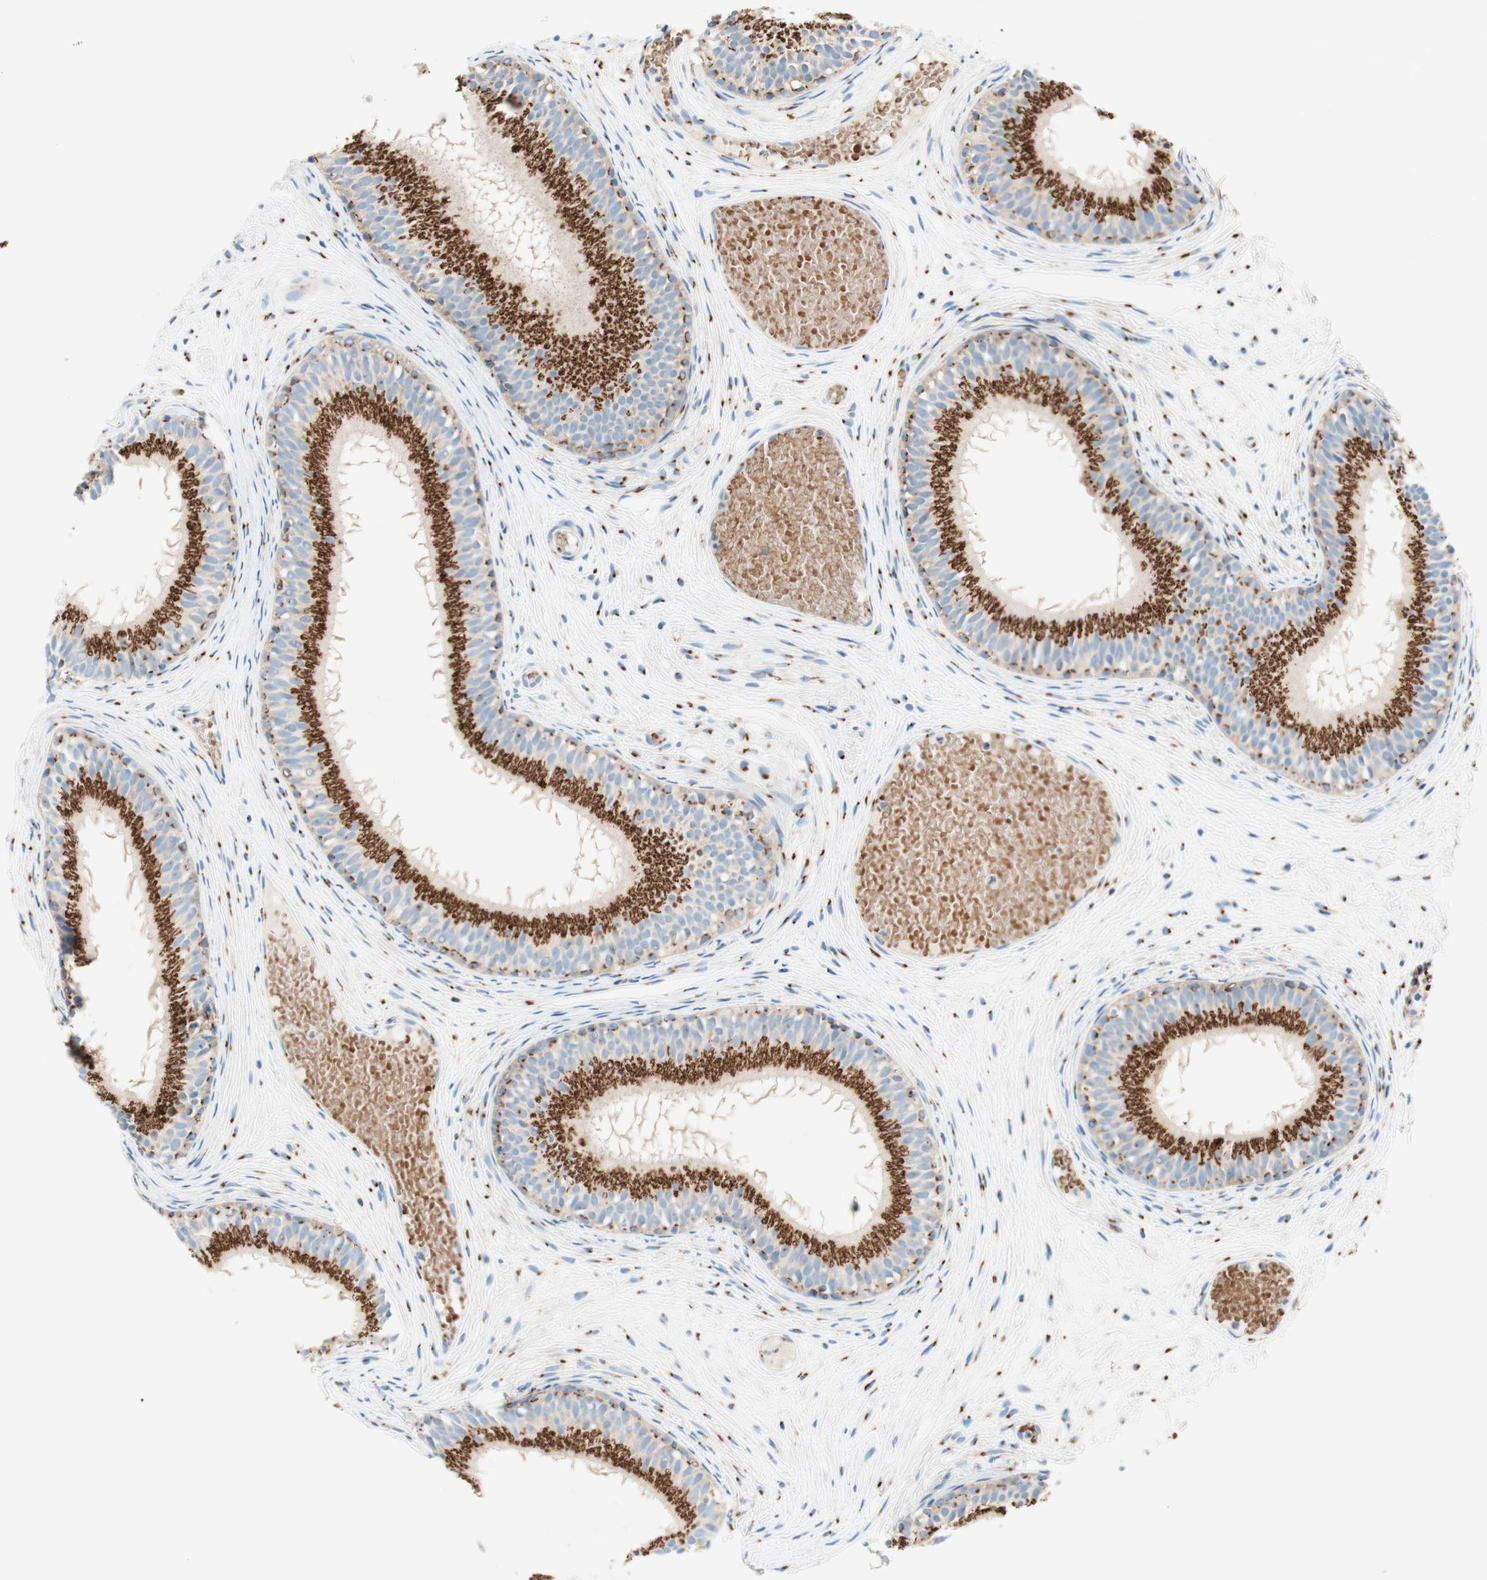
{"staining": {"intensity": "strong", "quantity": ">75%", "location": "cytoplasmic/membranous"}, "tissue": "epididymis", "cell_type": "Glandular cells", "image_type": "normal", "snomed": [{"axis": "morphology", "description": "Normal tissue, NOS"}, {"axis": "morphology", "description": "Atrophy, NOS"}, {"axis": "topography", "description": "Testis"}, {"axis": "topography", "description": "Epididymis"}], "caption": "Benign epididymis demonstrates strong cytoplasmic/membranous expression in about >75% of glandular cells, visualized by immunohistochemistry.", "gene": "GOLGB1", "patient": {"sex": "male", "age": 18}}